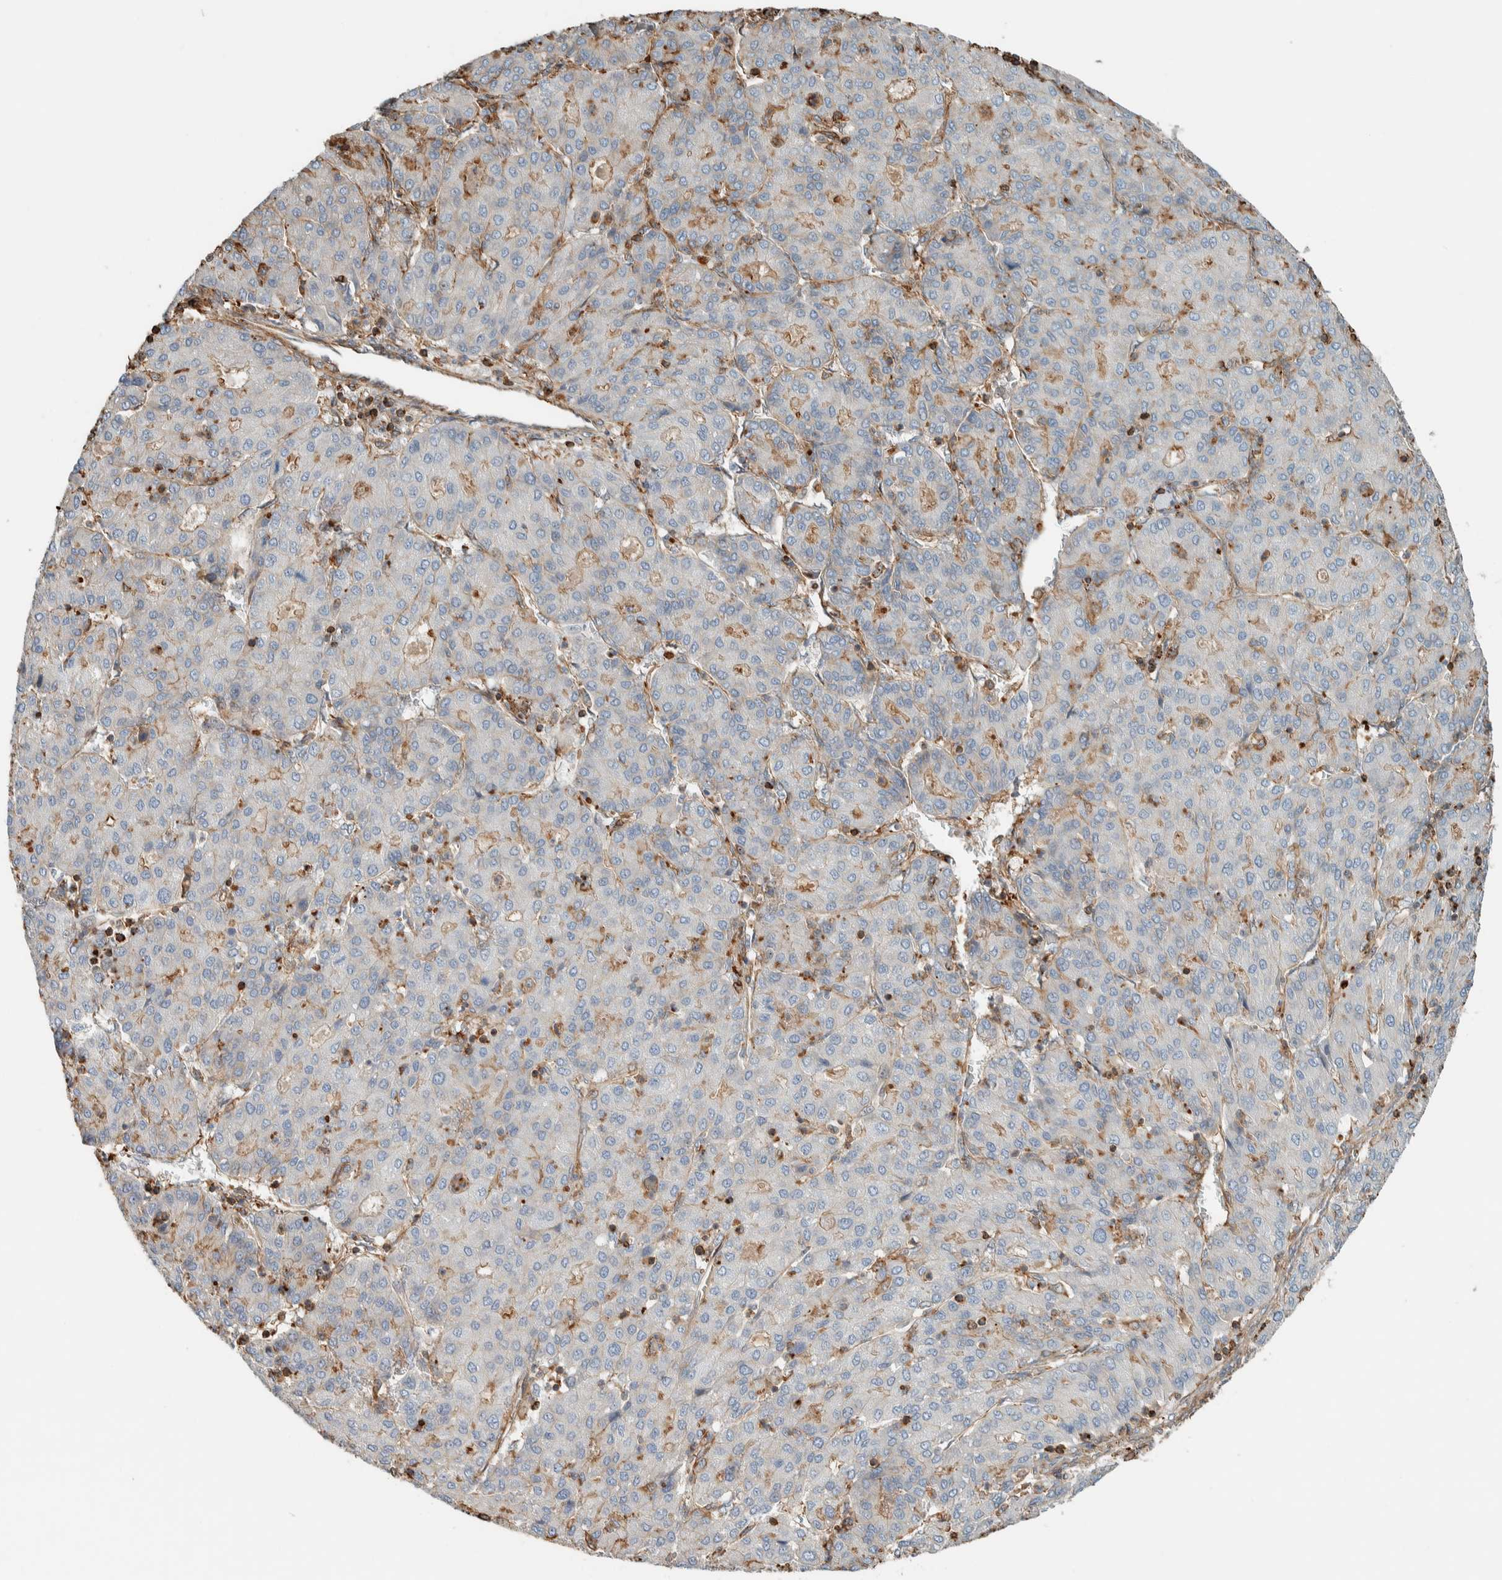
{"staining": {"intensity": "negative", "quantity": "none", "location": "none"}, "tissue": "liver cancer", "cell_type": "Tumor cells", "image_type": "cancer", "snomed": [{"axis": "morphology", "description": "Carcinoma, Hepatocellular, NOS"}, {"axis": "topography", "description": "Liver"}], "caption": "A high-resolution micrograph shows immunohistochemistry staining of liver hepatocellular carcinoma, which demonstrates no significant expression in tumor cells.", "gene": "CTBP2", "patient": {"sex": "male", "age": 65}}